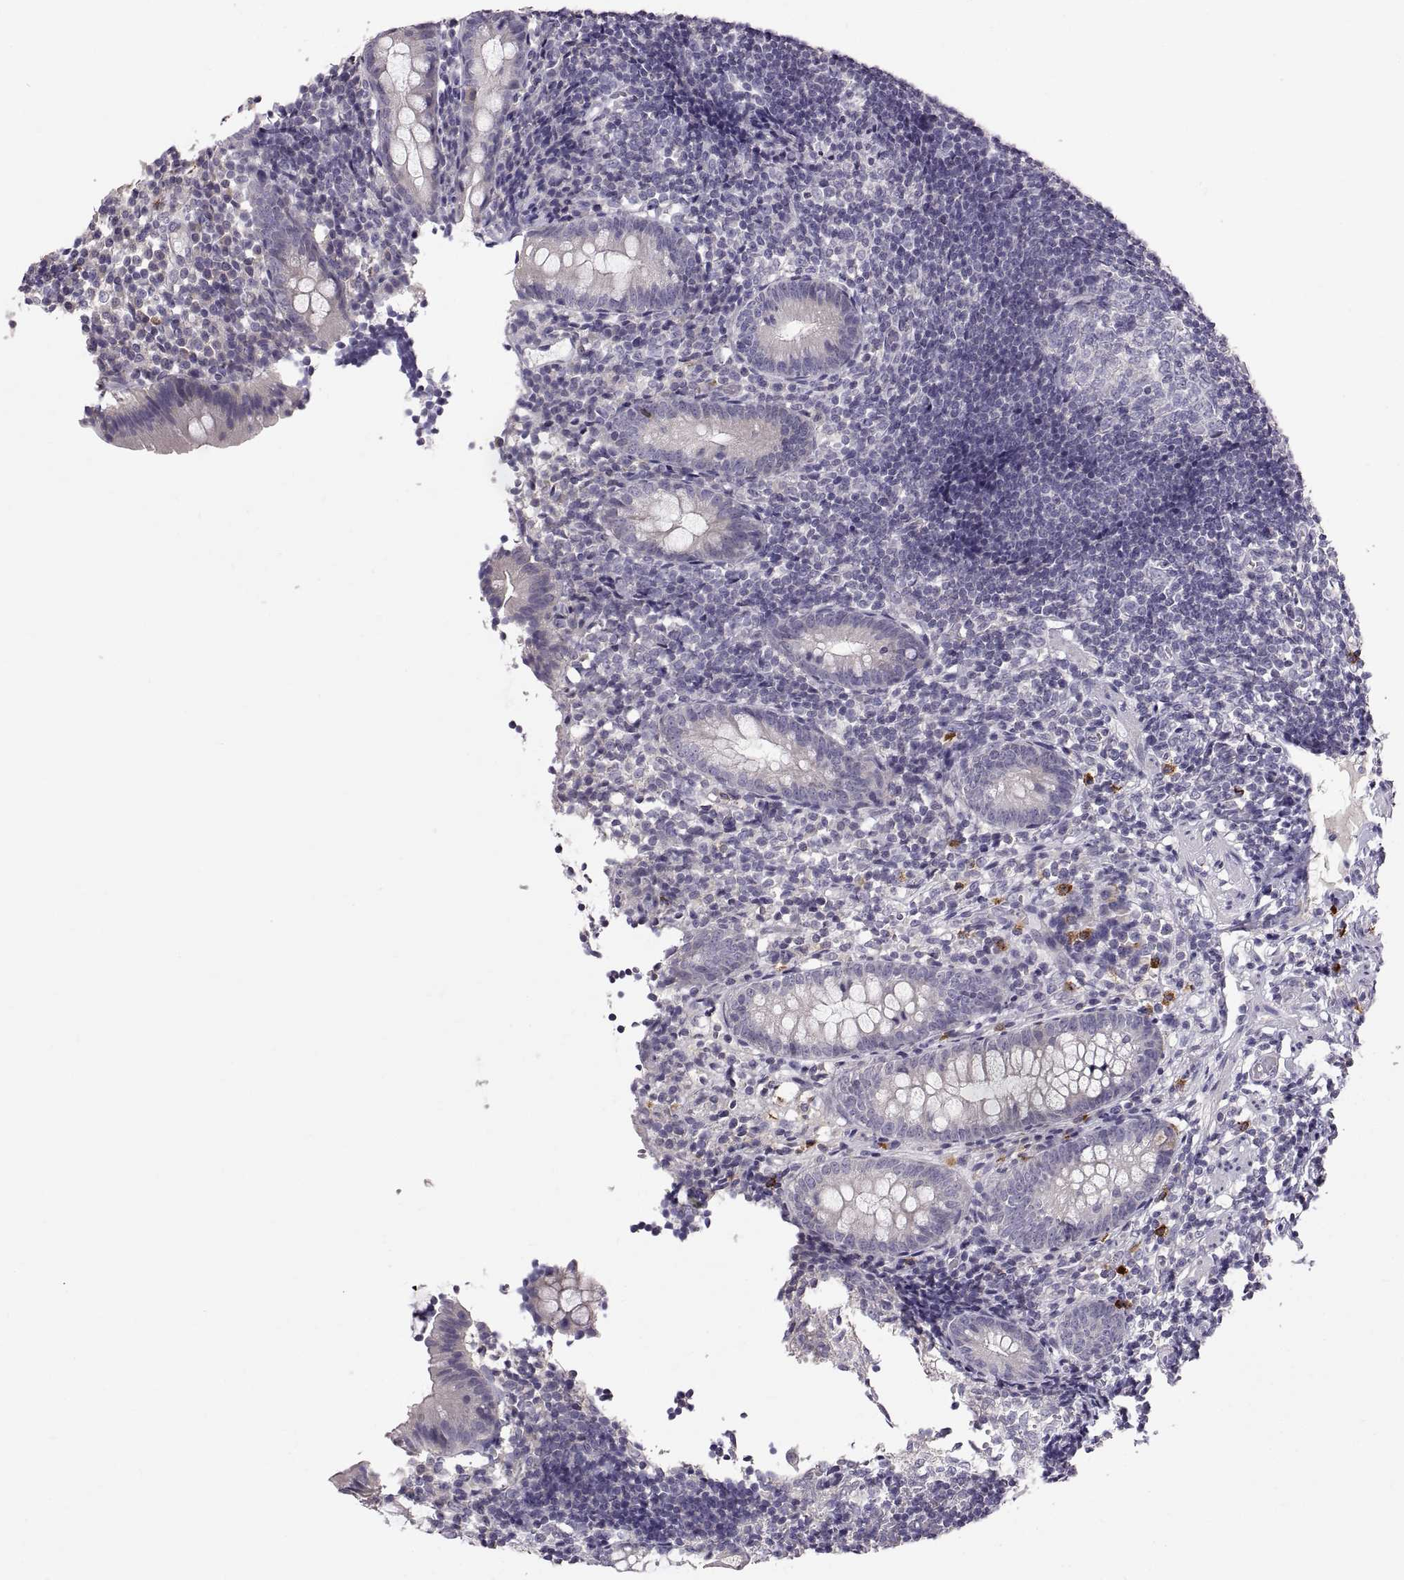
{"staining": {"intensity": "negative", "quantity": "none", "location": "none"}, "tissue": "appendix", "cell_type": "Glandular cells", "image_type": "normal", "snomed": [{"axis": "morphology", "description": "Normal tissue, NOS"}, {"axis": "topography", "description": "Appendix"}], "caption": "An immunohistochemistry (IHC) image of benign appendix is shown. There is no staining in glandular cells of appendix.", "gene": "WFDC8", "patient": {"sex": "female", "age": 40}}